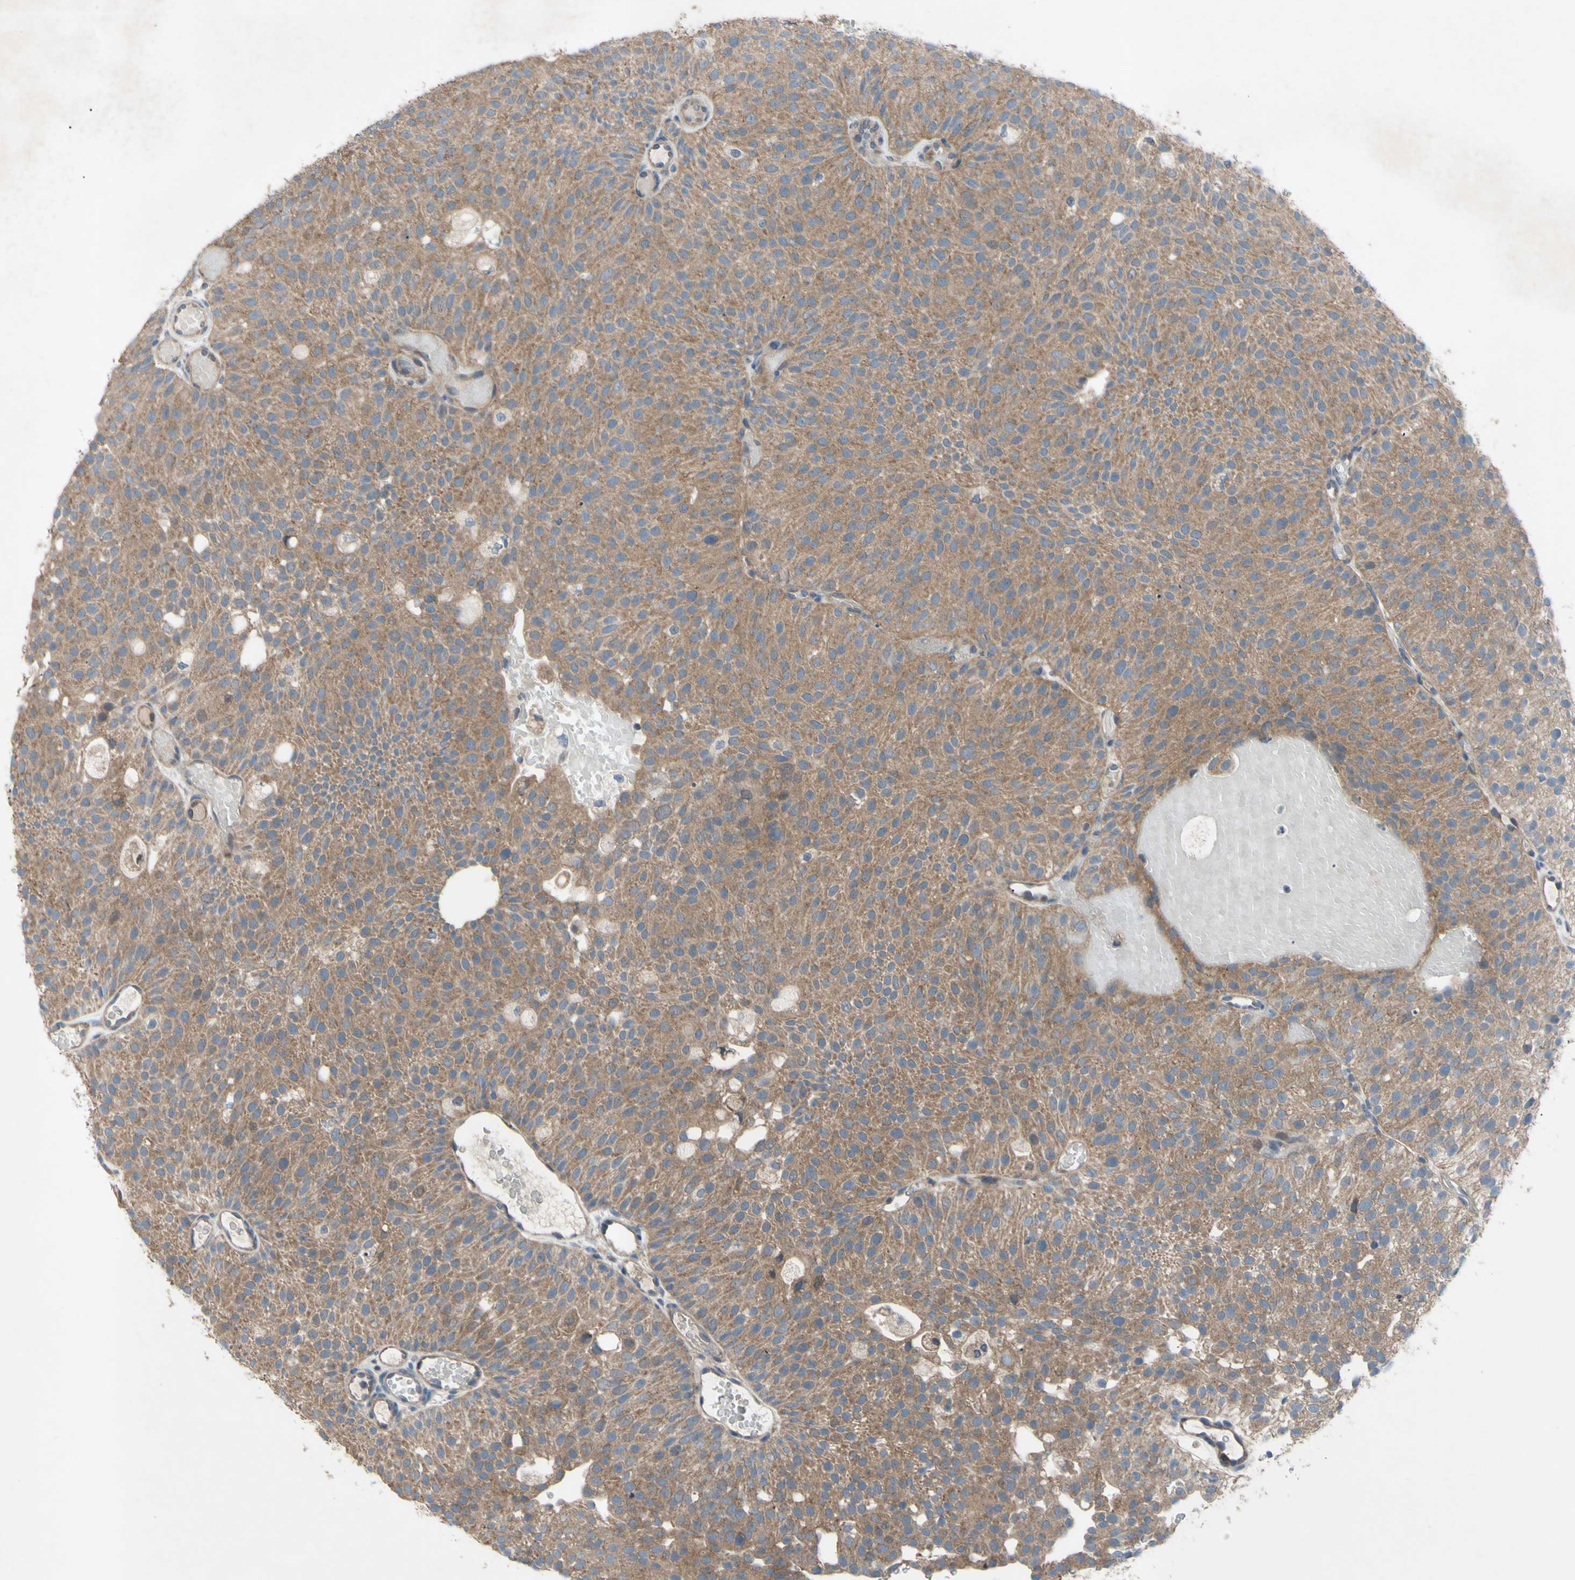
{"staining": {"intensity": "moderate", "quantity": ">75%", "location": "cytoplasmic/membranous"}, "tissue": "urothelial cancer", "cell_type": "Tumor cells", "image_type": "cancer", "snomed": [{"axis": "morphology", "description": "Urothelial carcinoma, Low grade"}, {"axis": "topography", "description": "Urinary bladder"}], "caption": "The photomicrograph exhibits staining of urothelial cancer, revealing moderate cytoplasmic/membranous protein staining (brown color) within tumor cells. (Stains: DAB (3,3'-diaminobenzidine) in brown, nuclei in blue, Microscopy: brightfield microscopy at high magnification).", "gene": "HILPDA", "patient": {"sex": "male", "age": 78}}